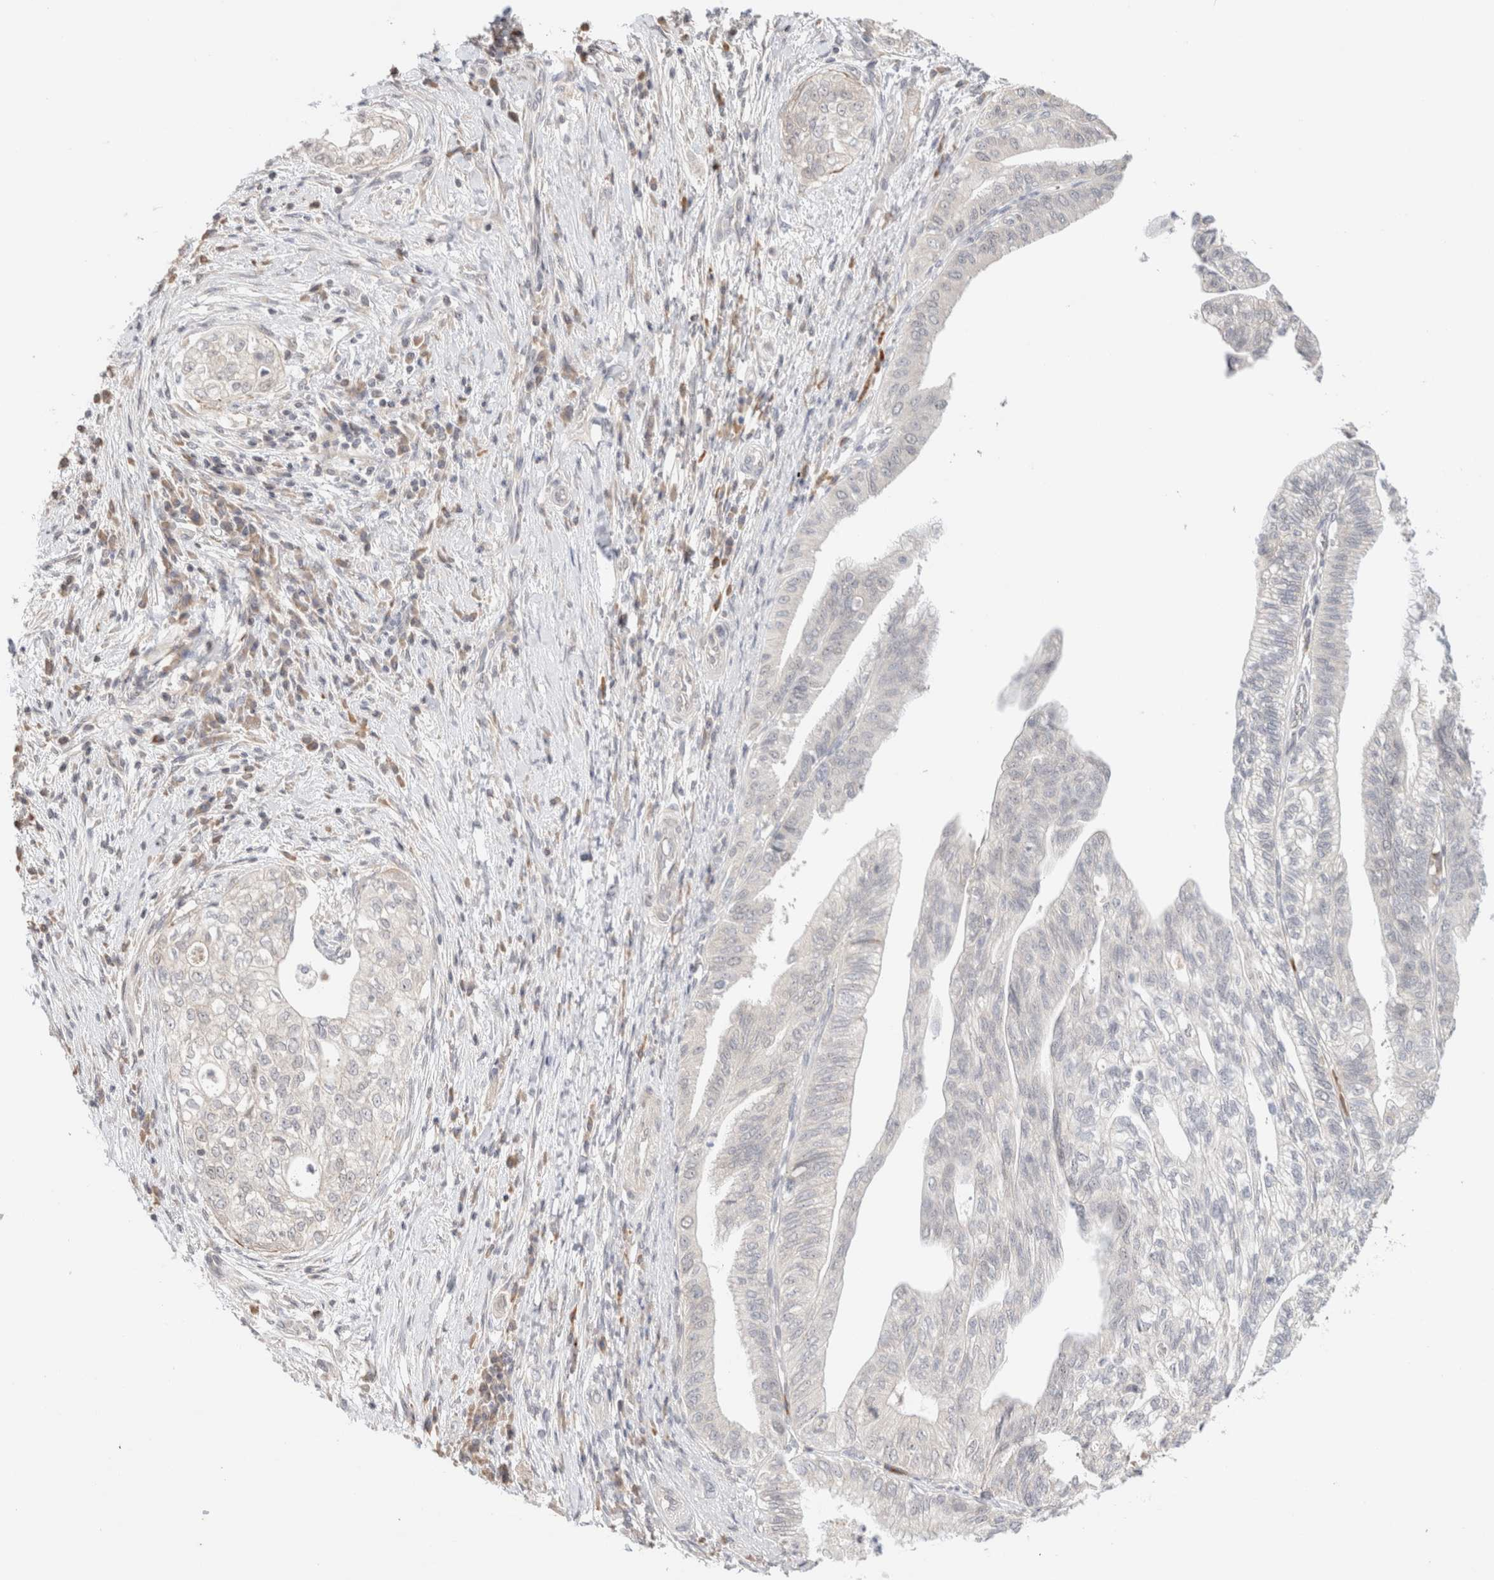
{"staining": {"intensity": "negative", "quantity": "none", "location": "none"}, "tissue": "pancreatic cancer", "cell_type": "Tumor cells", "image_type": "cancer", "snomed": [{"axis": "morphology", "description": "Adenocarcinoma, NOS"}, {"axis": "topography", "description": "Pancreas"}], "caption": "Immunohistochemistry image of neoplastic tissue: pancreatic cancer (adenocarcinoma) stained with DAB shows no significant protein staining in tumor cells.", "gene": "SPRTN", "patient": {"sex": "male", "age": 72}}